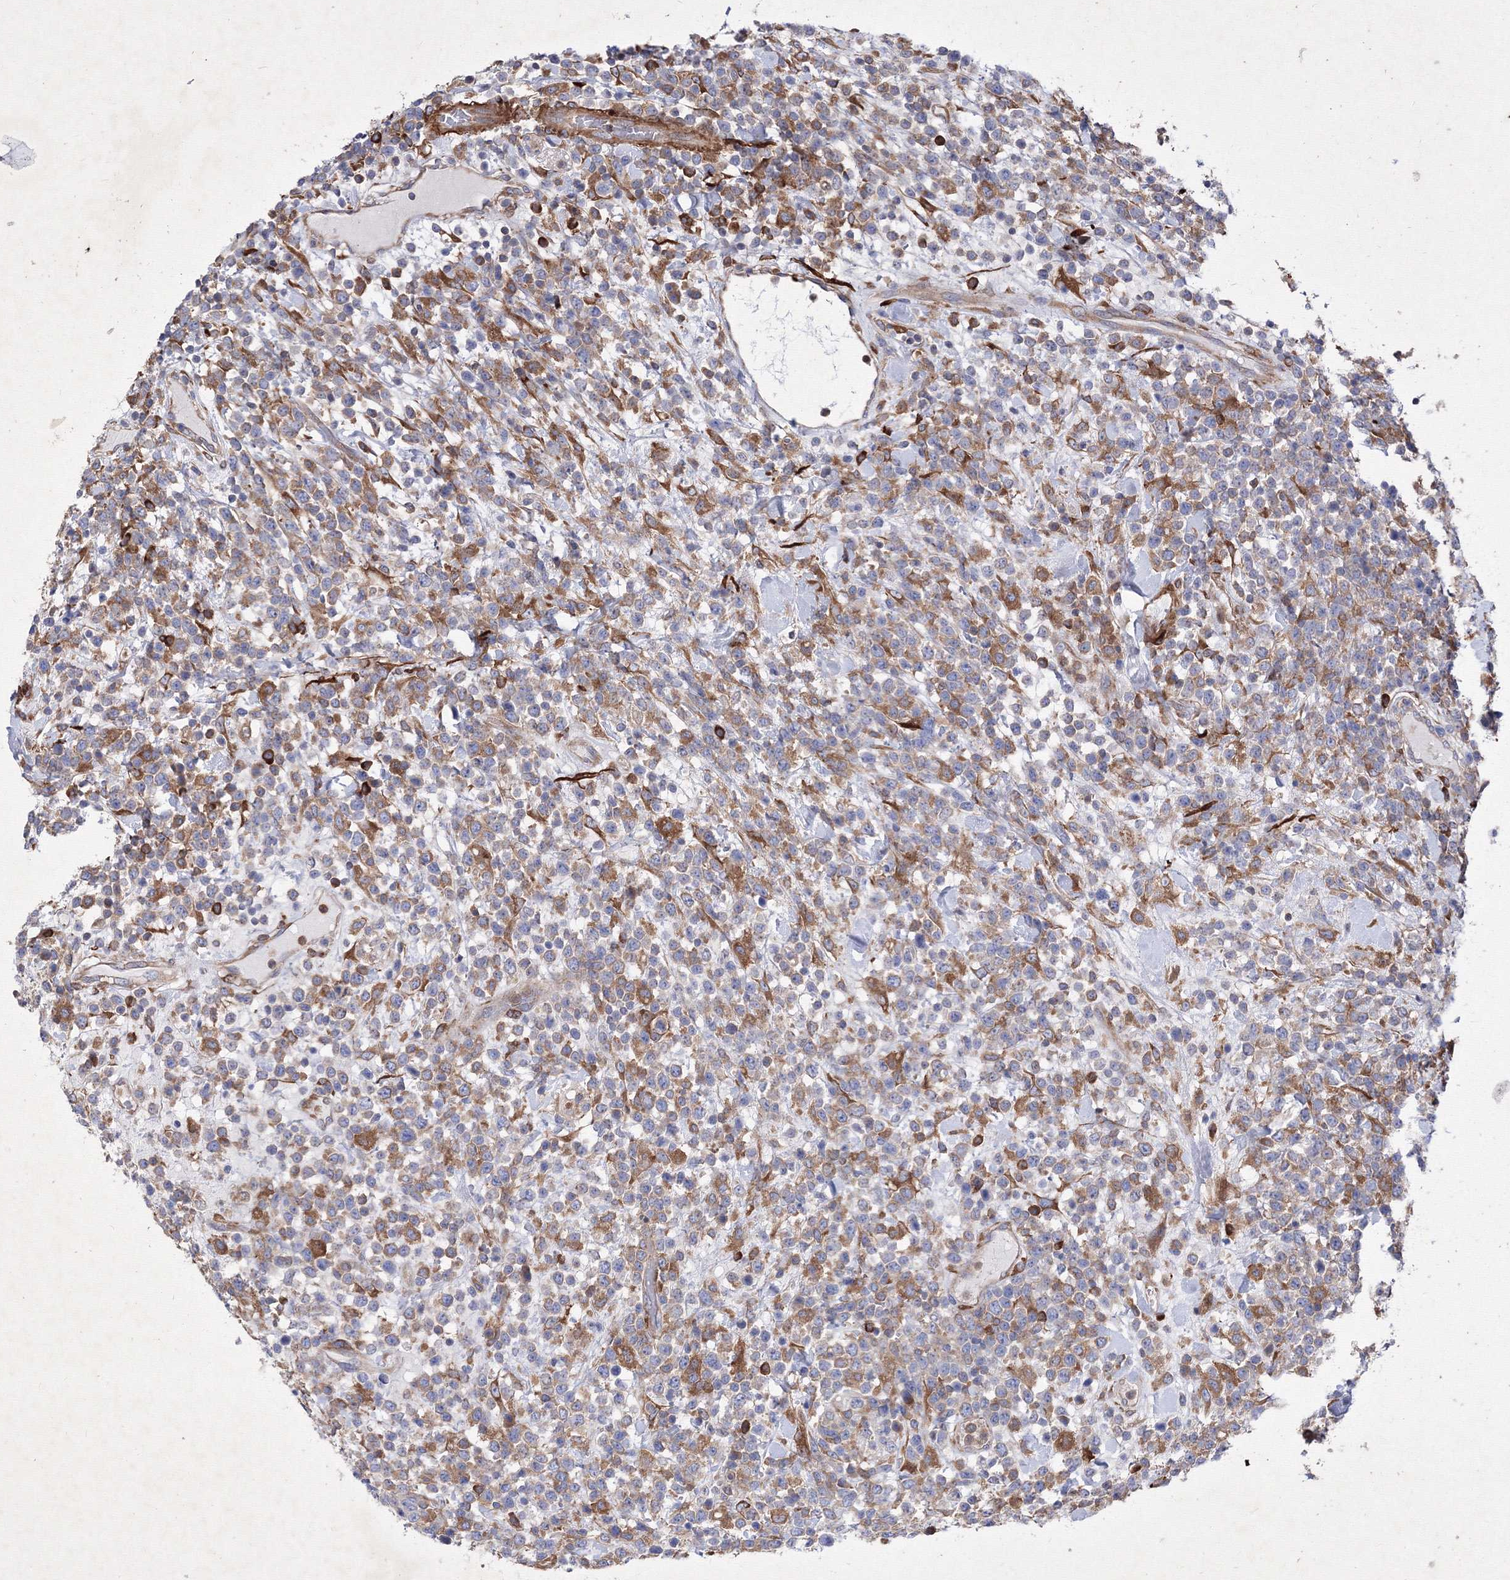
{"staining": {"intensity": "moderate", "quantity": "25%-75%", "location": "cytoplasmic/membranous"}, "tissue": "lymphoma", "cell_type": "Tumor cells", "image_type": "cancer", "snomed": [{"axis": "morphology", "description": "Malignant lymphoma, non-Hodgkin's type, High grade"}, {"axis": "topography", "description": "Colon"}], "caption": "Immunohistochemistry (IHC) (DAB) staining of human lymphoma reveals moderate cytoplasmic/membranous protein expression in about 25%-75% of tumor cells. Using DAB (3,3'-diaminobenzidine) (brown) and hematoxylin (blue) stains, captured at high magnification using brightfield microscopy.", "gene": "SNX18", "patient": {"sex": "female", "age": 53}}